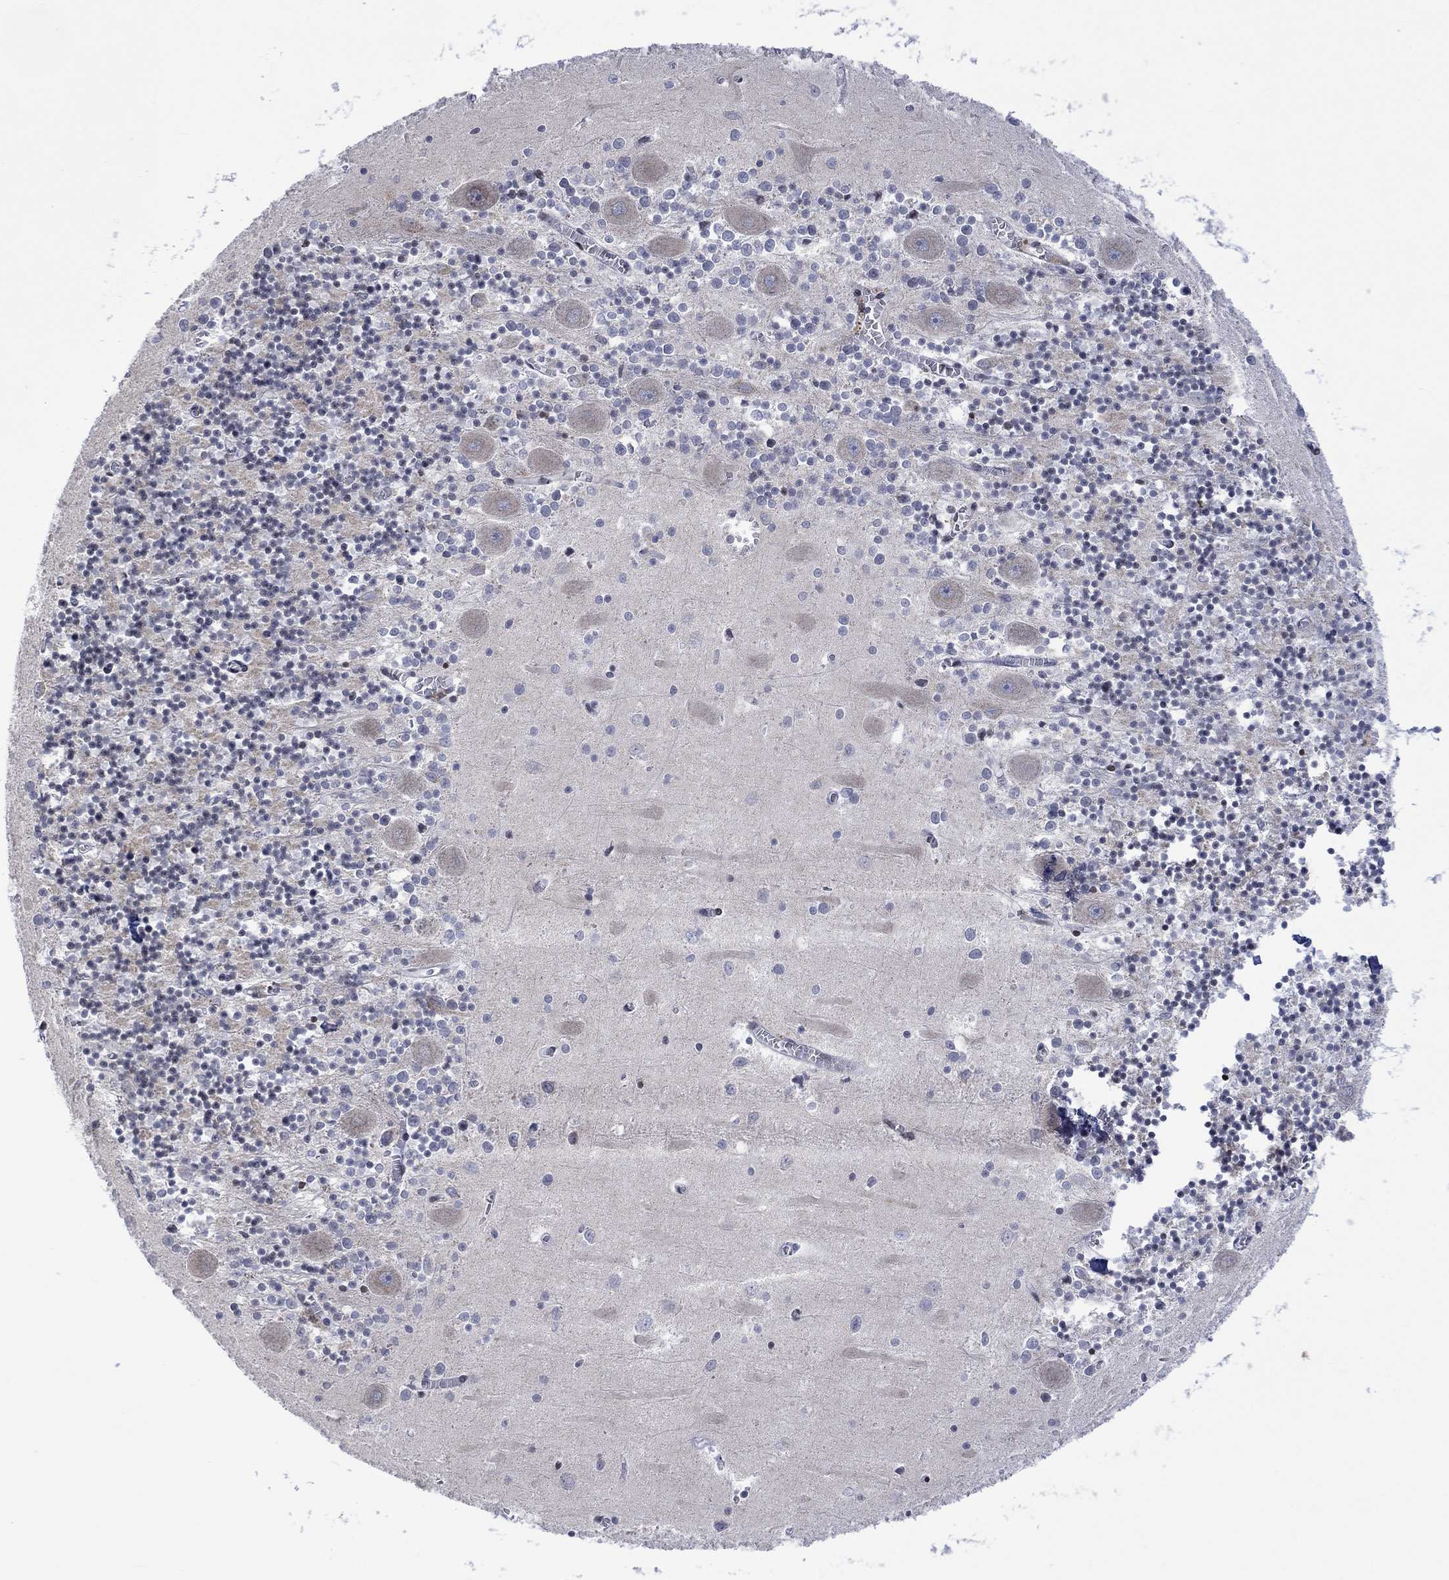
{"staining": {"intensity": "negative", "quantity": "none", "location": "none"}, "tissue": "cerebellum", "cell_type": "Cells in granular layer", "image_type": "normal", "snomed": [{"axis": "morphology", "description": "Normal tissue, NOS"}, {"axis": "topography", "description": "Cerebellum"}], "caption": "Image shows no protein positivity in cells in granular layer of unremarkable cerebellum. (DAB (3,3'-diaminobenzidine) IHC visualized using brightfield microscopy, high magnification).", "gene": "DCX", "patient": {"sex": "female", "age": 64}}